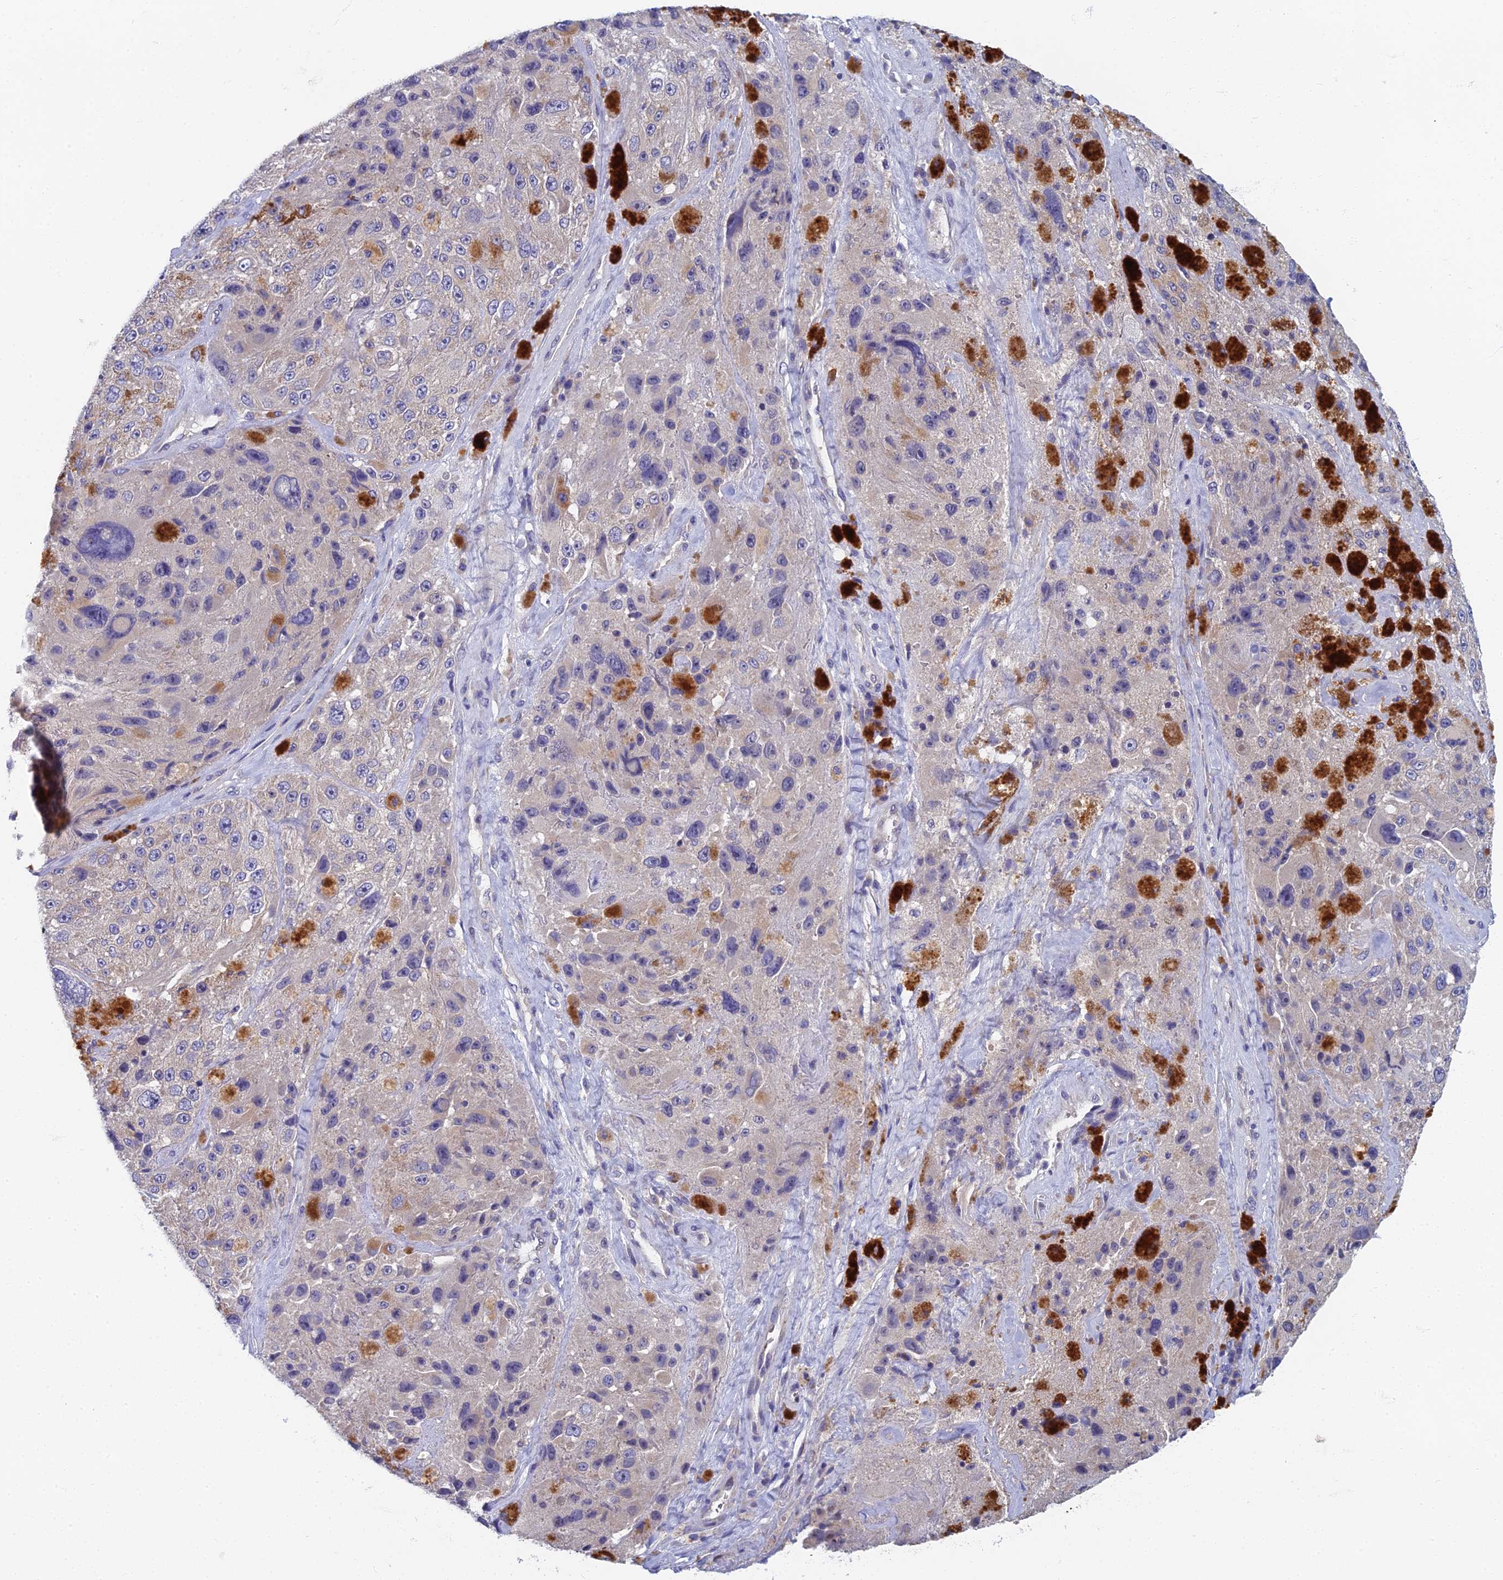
{"staining": {"intensity": "negative", "quantity": "none", "location": "none"}, "tissue": "melanoma", "cell_type": "Tumor cells", "image_type": "cancer", "snomed": [{"axis": "morphology", "description": "Malignant melanoma, Metastatic site"}, {"axis": "topography", "description": "Lymph node"}], "caption": "Immunohistochemical staining of malignant melanoma (metastatic site) displays no significant staining in tumor cells.", "gene": "SPIN4", "patient": {"sex": "male", "age": 62}}